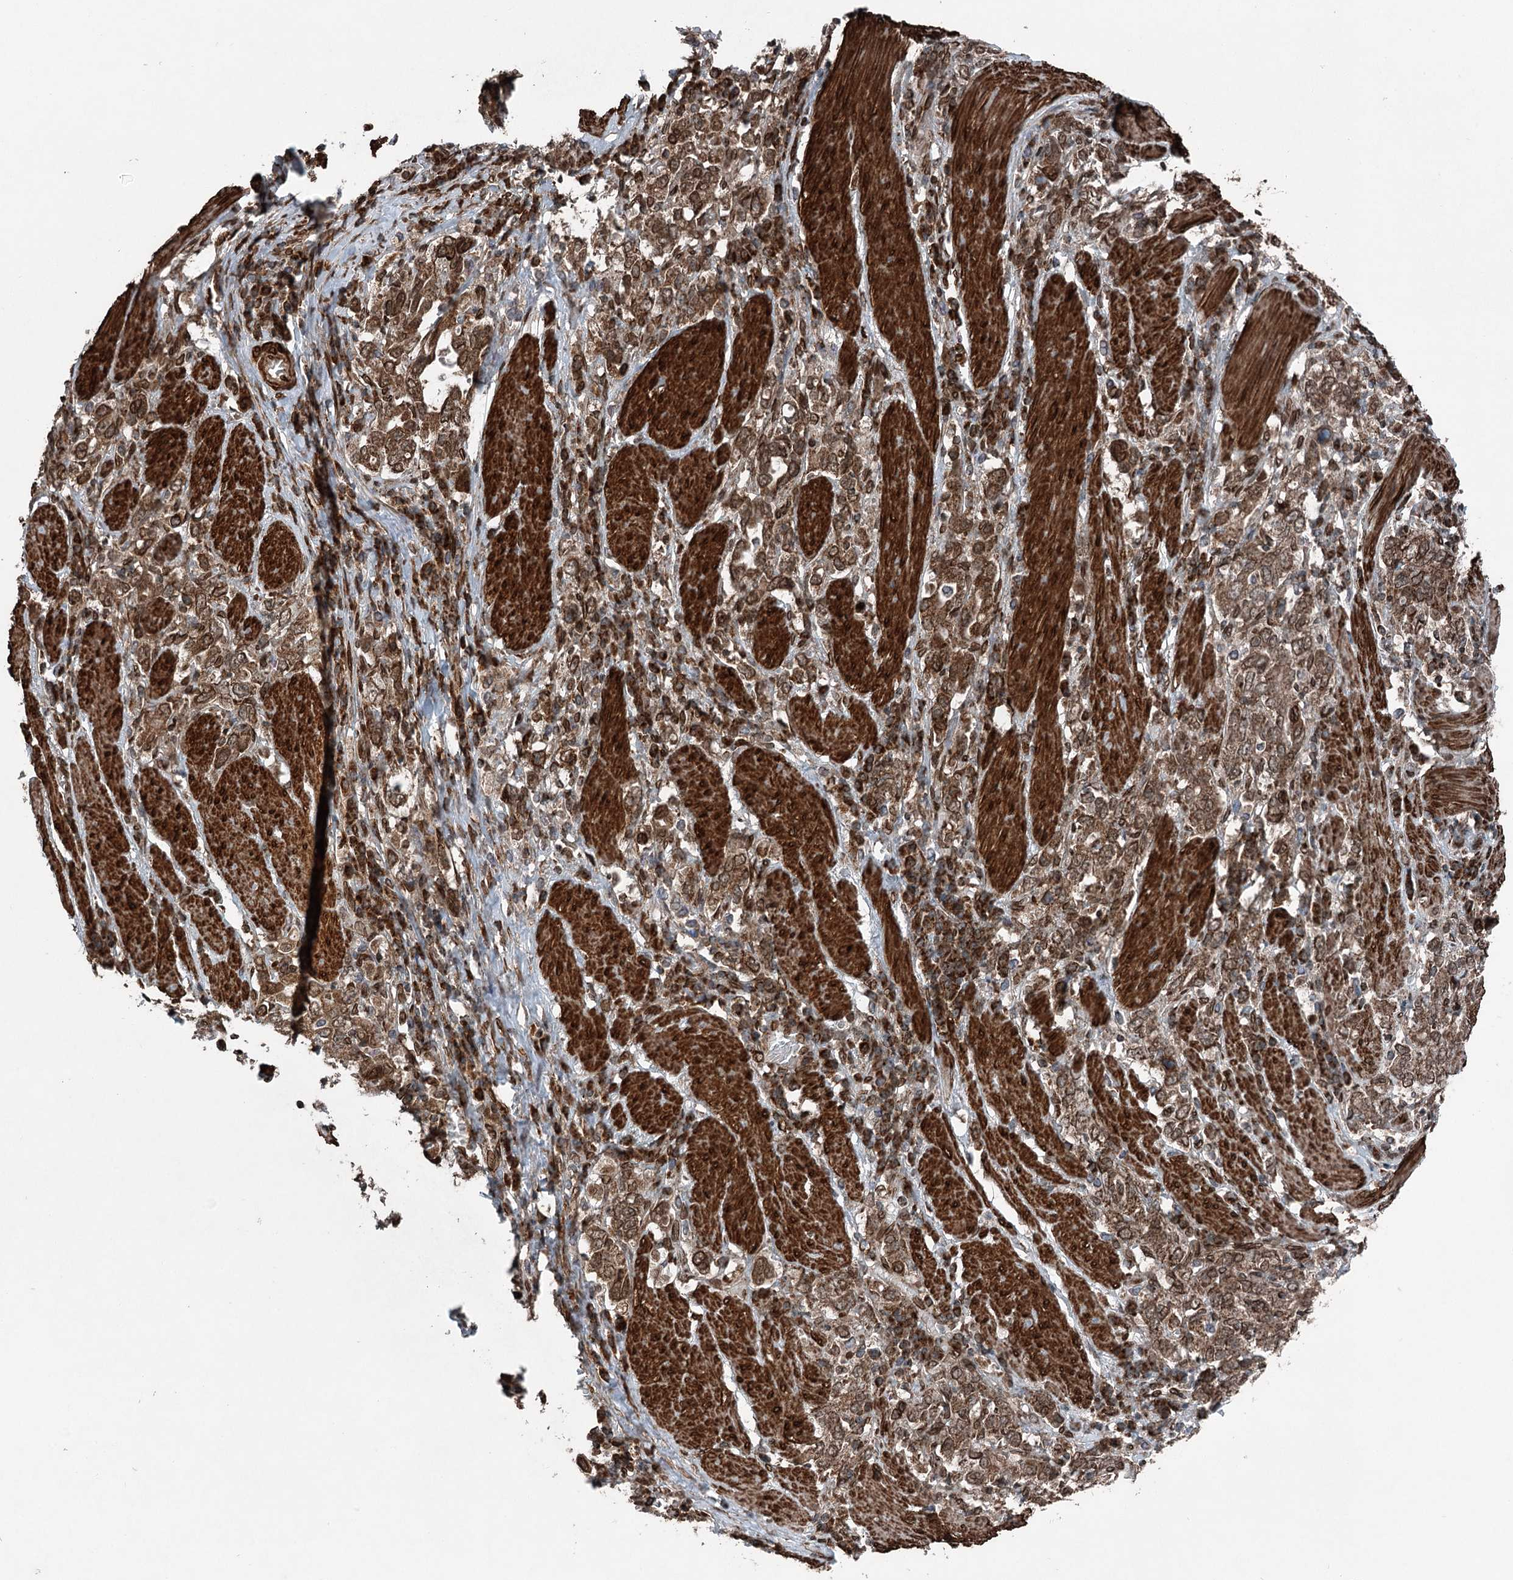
{"staining": {"intensity": "moderate", "quantity": ">75%", "location": "cytoplasmic/membranous"}, "tissue": "stomach cancer", "cell_type": "Tumor cells", "image_type": "cancer", "snomed": [{"axis": "morphology", "description": "Adenocarcinoma, NOS"}, {"axis": "topography", "description": "Stomach, upper"}], "caption": "Immunohistochemical staining of stomach adenocarcinoma demonstrates moderate cytoplasmic/membranous protein expression in approximately >75% of tumor cells.", "gene": "BCKDHA", "patient": {"sex": "male", "age": 62}}